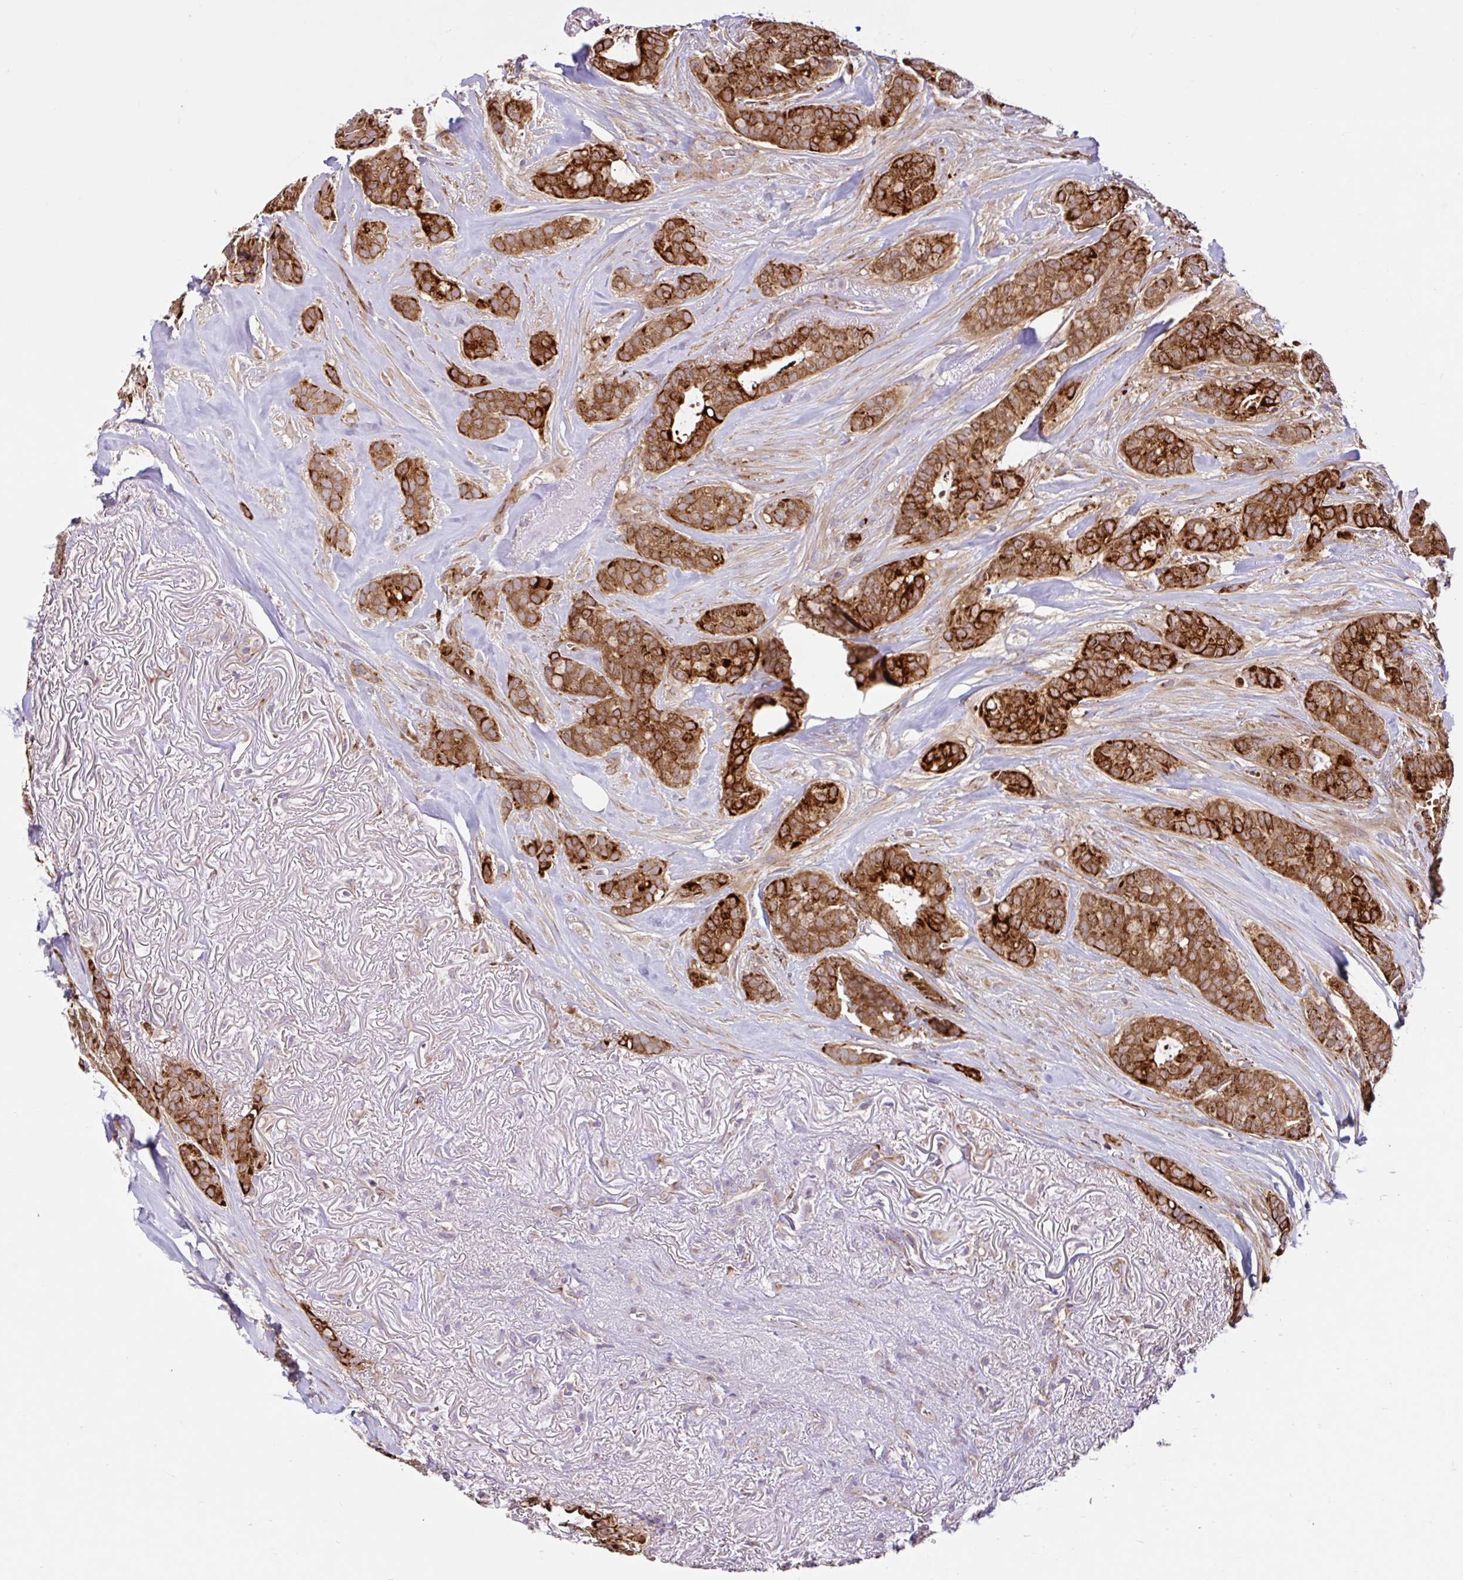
{"staining": {"intensity": "strong", "quantity": ">75%", "location": "cytoplasmic/membranous"}, "tissue": "breast cancer", "cell_type": "Tumor cells", "image_type": "cancer", "snomed": [{"axis": "morphology", "description": "Duct carcinoma"}, {"axis": "topography", "description": "Breast"}], "caption": "High-magnification brightfield microscopy of breast cancer stained with DAB (brown) and counterstained with hematoxylin (blue). tumor cells exhibit strong cytoplasmic/membranous positivity is appreciated in approximately>75% of cells.", "gene": "NTPCR", "patient": {"sex": "female", "age": 84}}